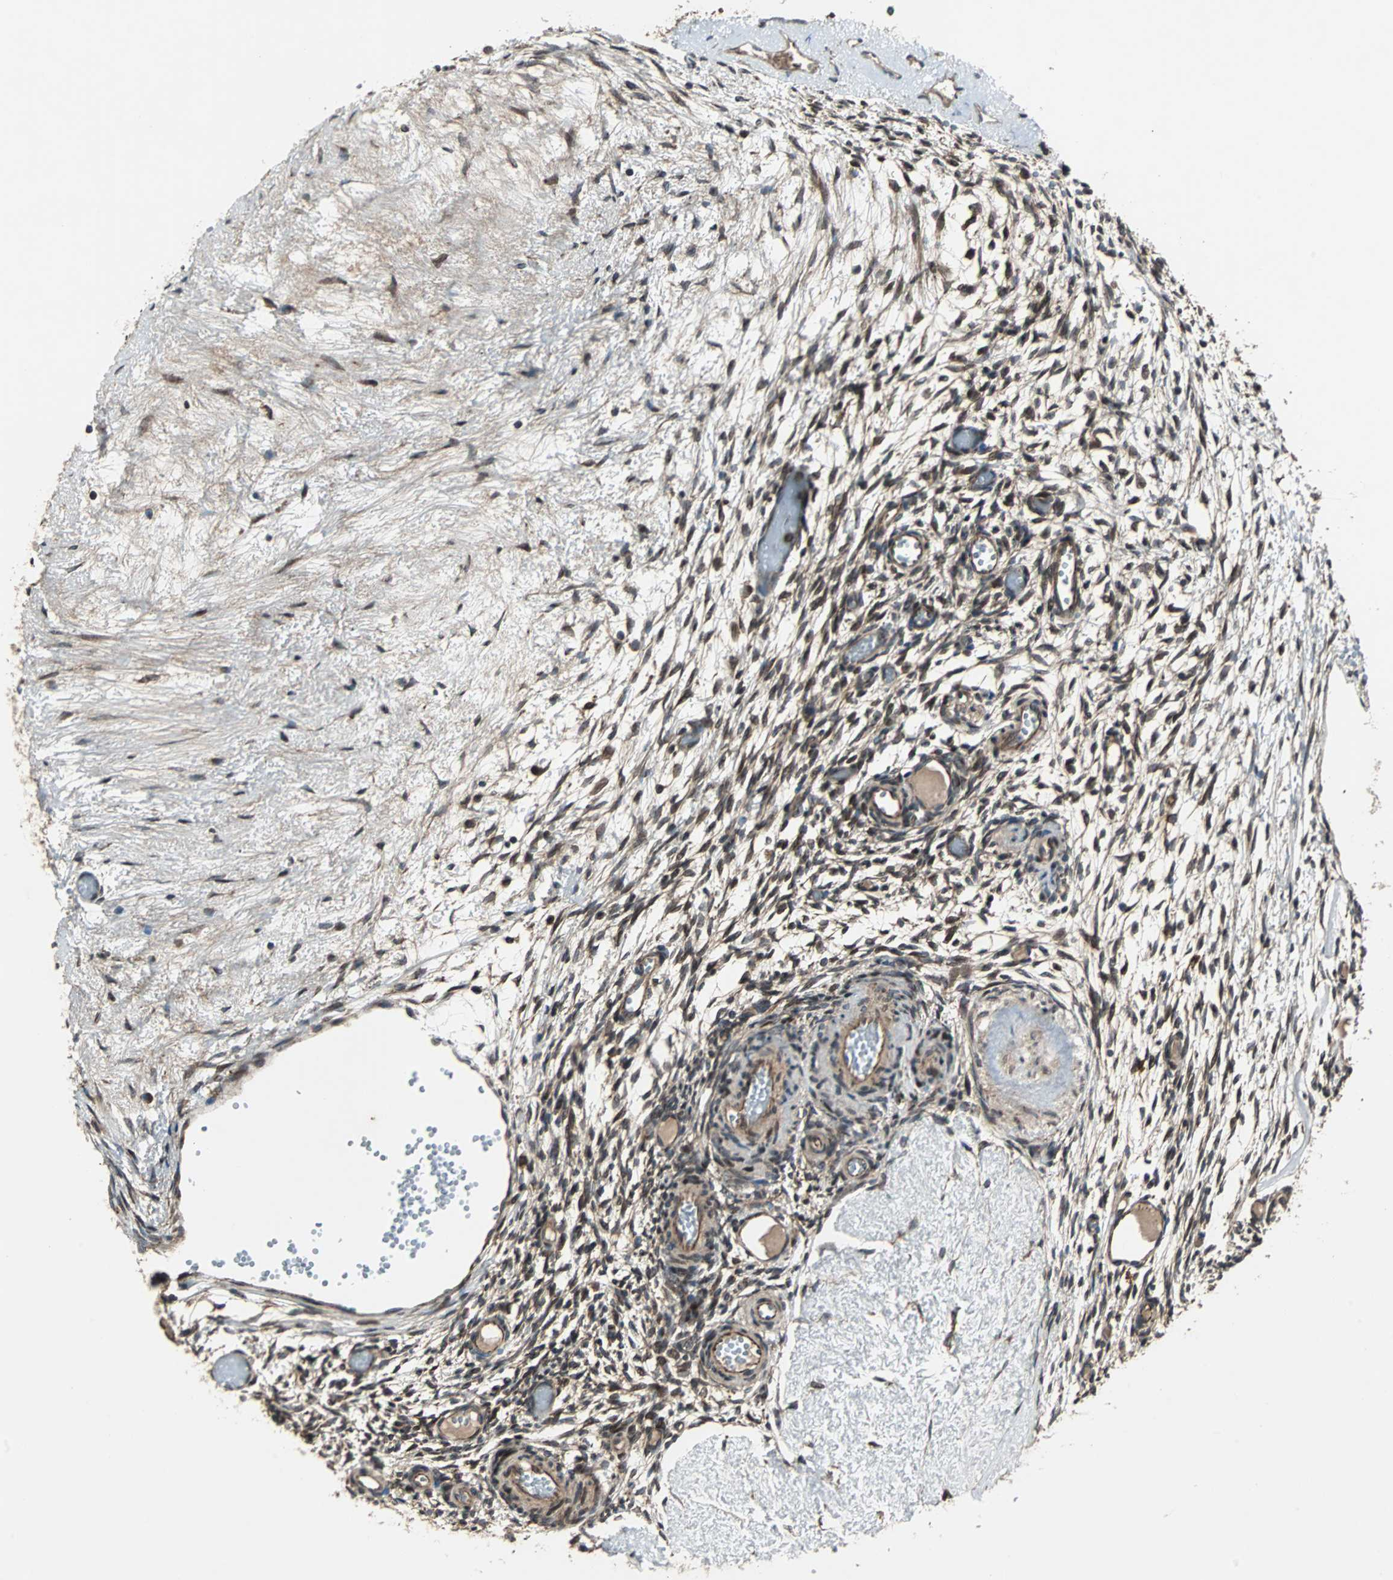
{"staining": {"intensity": "moderate", "quantity": ">75%", "location": "cytoplasmic/membranous"}, "tissue": "ovary", "cell_type": "Ovarian stroma cells", "image_type": "normal", "snomed": [{"axis": "morphology", "description": "Normal tissue, NOS"}, {"axis": "topography", "description": "Ovary"}], "caption": "The micrograph exhibits a brown stain indicating the presence of a protein in the cytoplasmic/membranous of ovarian stroma cells in ovary. (brown staining indicates protein expression, while blue staining denotes nuclei).", "gene": "RAB7A", "patient": {"sex": "female", "age": 35}}